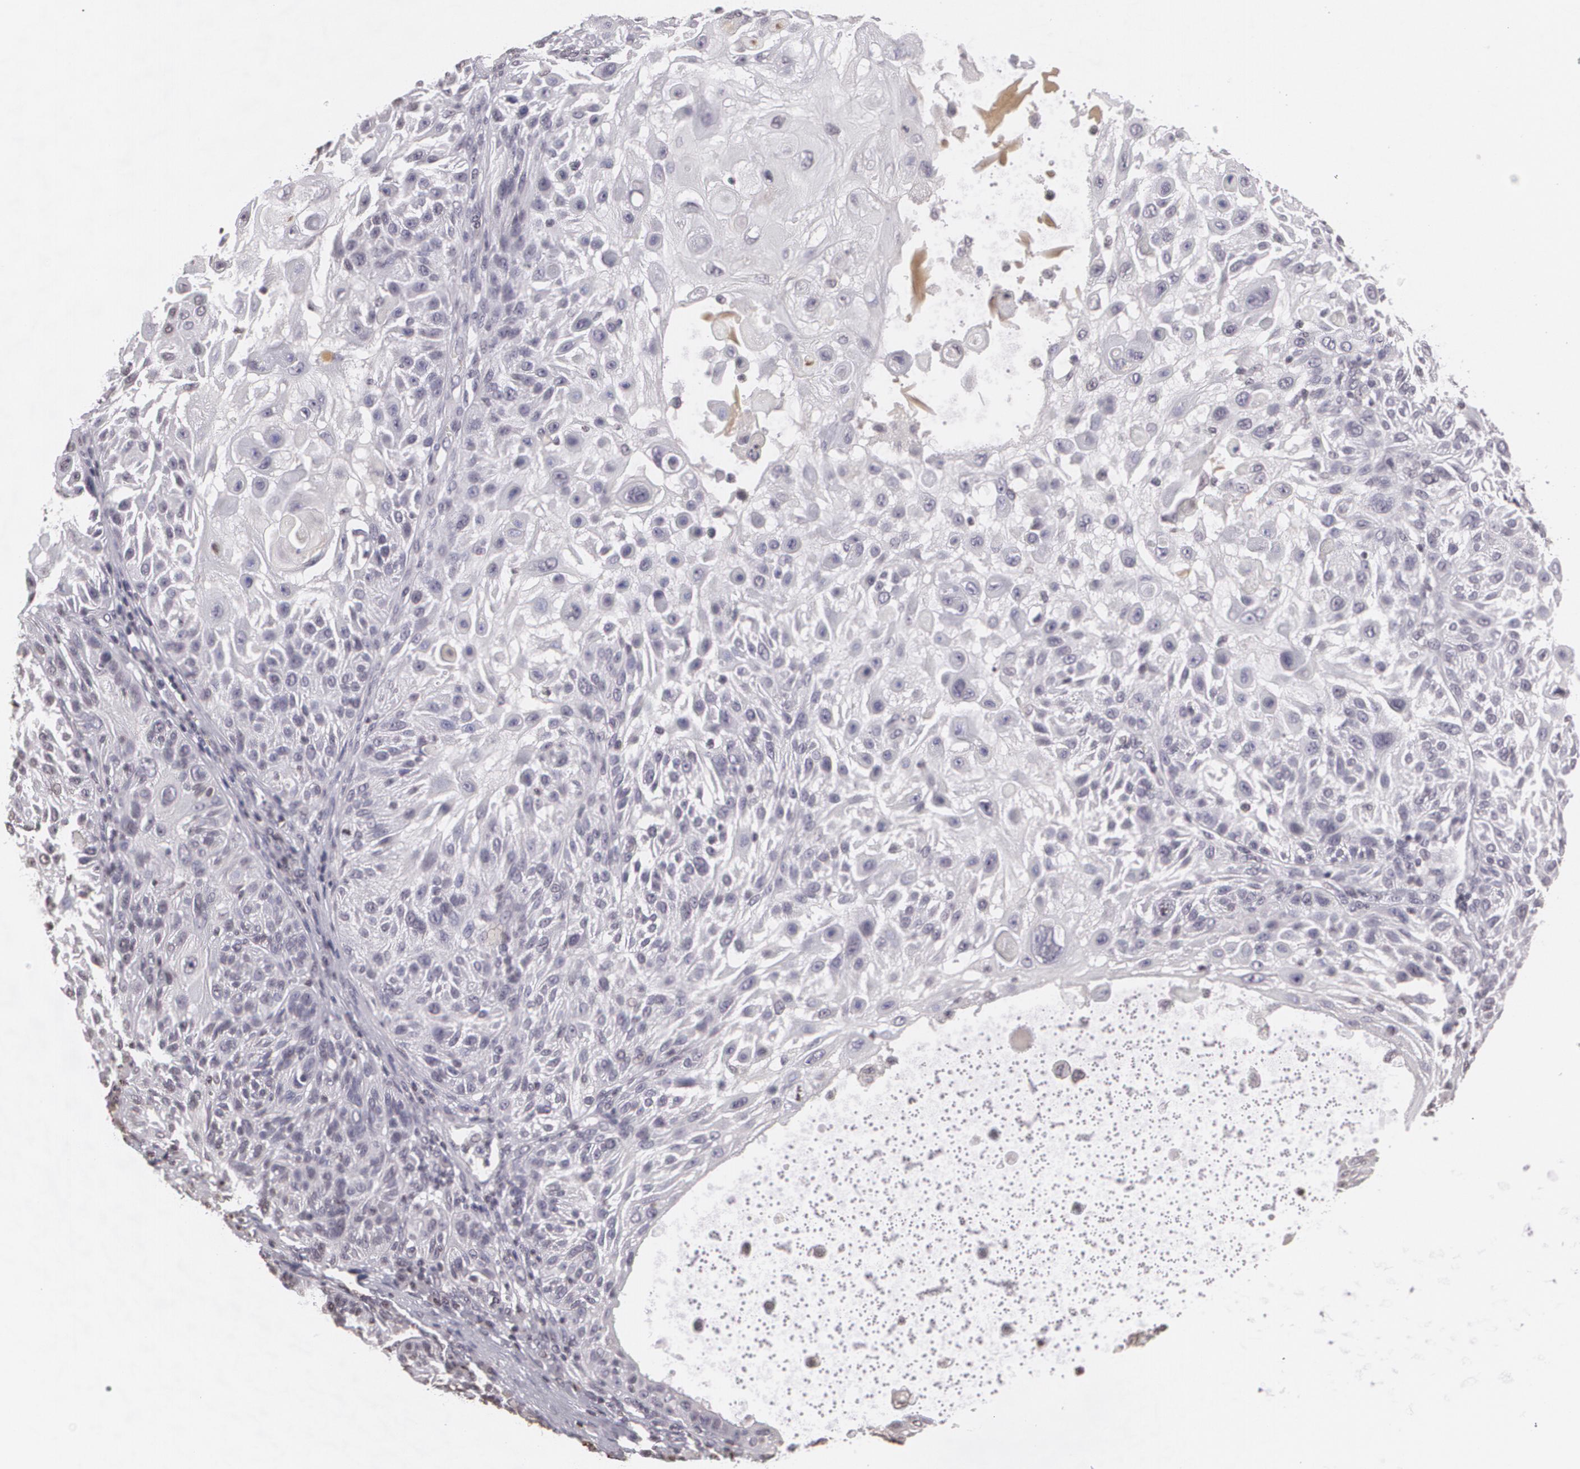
{"staining": {"intensity": "negative", "quantity": "none", "location": "none"}, "tissue": "skin cancer", "cell_type": "Tumor cells", "image_type": "cancer", "snomed": [{"axis": "morphology", "description": "Squamous cell carcinoma, NOS"}, {"axis": "topography", "description": "Skin"}], "caption": "Immunohistochemical staining of skin cancer (squamous cell carcinoma) exhibits no significant expression in tumor cells.", "gene": "MUC1", "patient": {"sex": "female", "age": 89}}